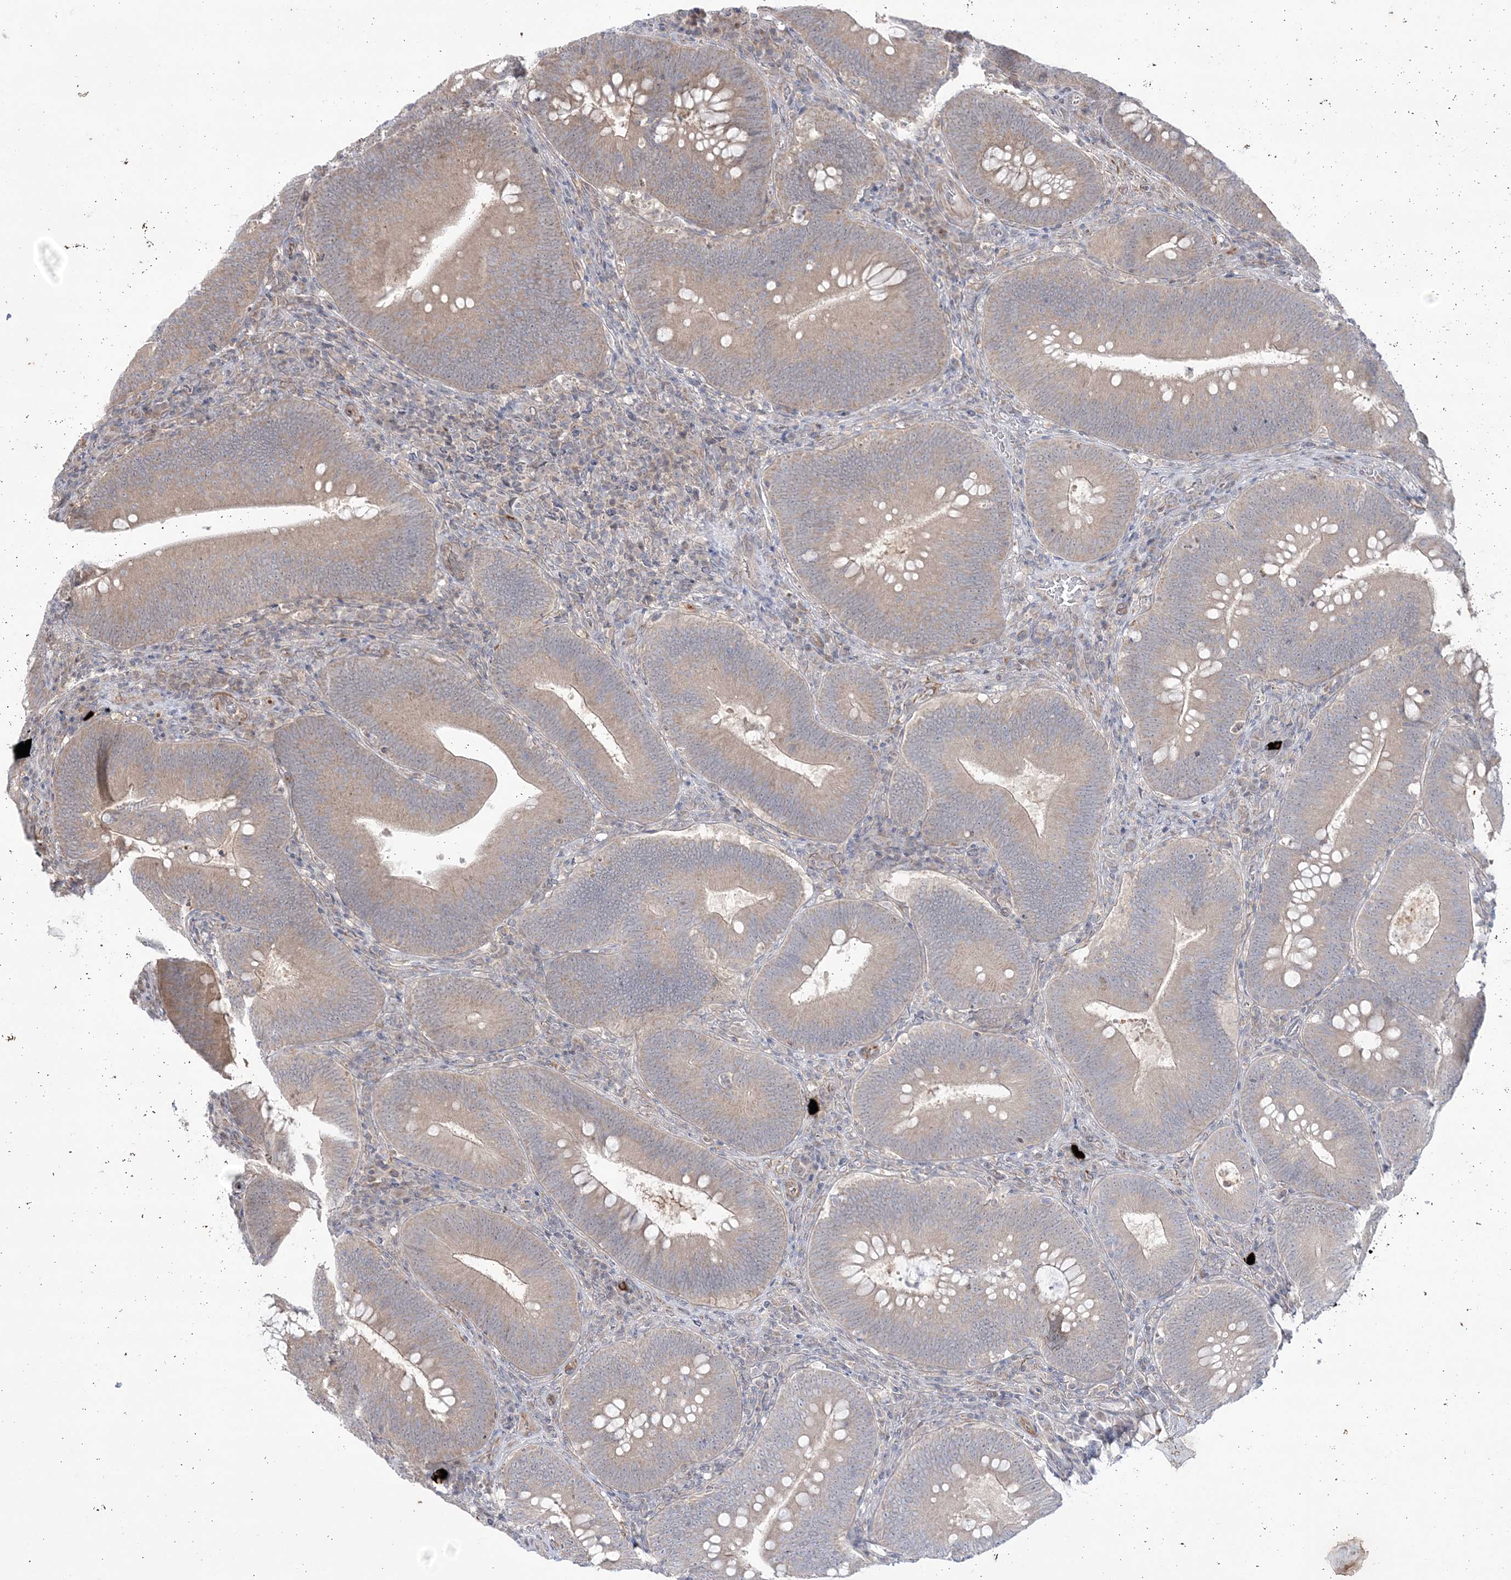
{"staining": {"intensity": "weak", "quantity": ">75%", "location": "cytoplasmic/membranous"}, "tissue": "colorectal cancer", "cell_type": "Tumor cells", "image_type": "cancer", "snomed": [{"axis": "morphology", "description": "Normal tissue, NOS"}, {"axis": "topography", "description": "Colon"}], "caption": "Tumor cells reveal low levels of weak cytoplasmic/membranous positivity in approximately >75% of cells in human colorectal cancer. (DAB (3,3'-diaminobenzidine) IHC with brightfield microscopy, high magnification).", "gene": "DHX57", "patient": {"sex": "female", "age": 82}}